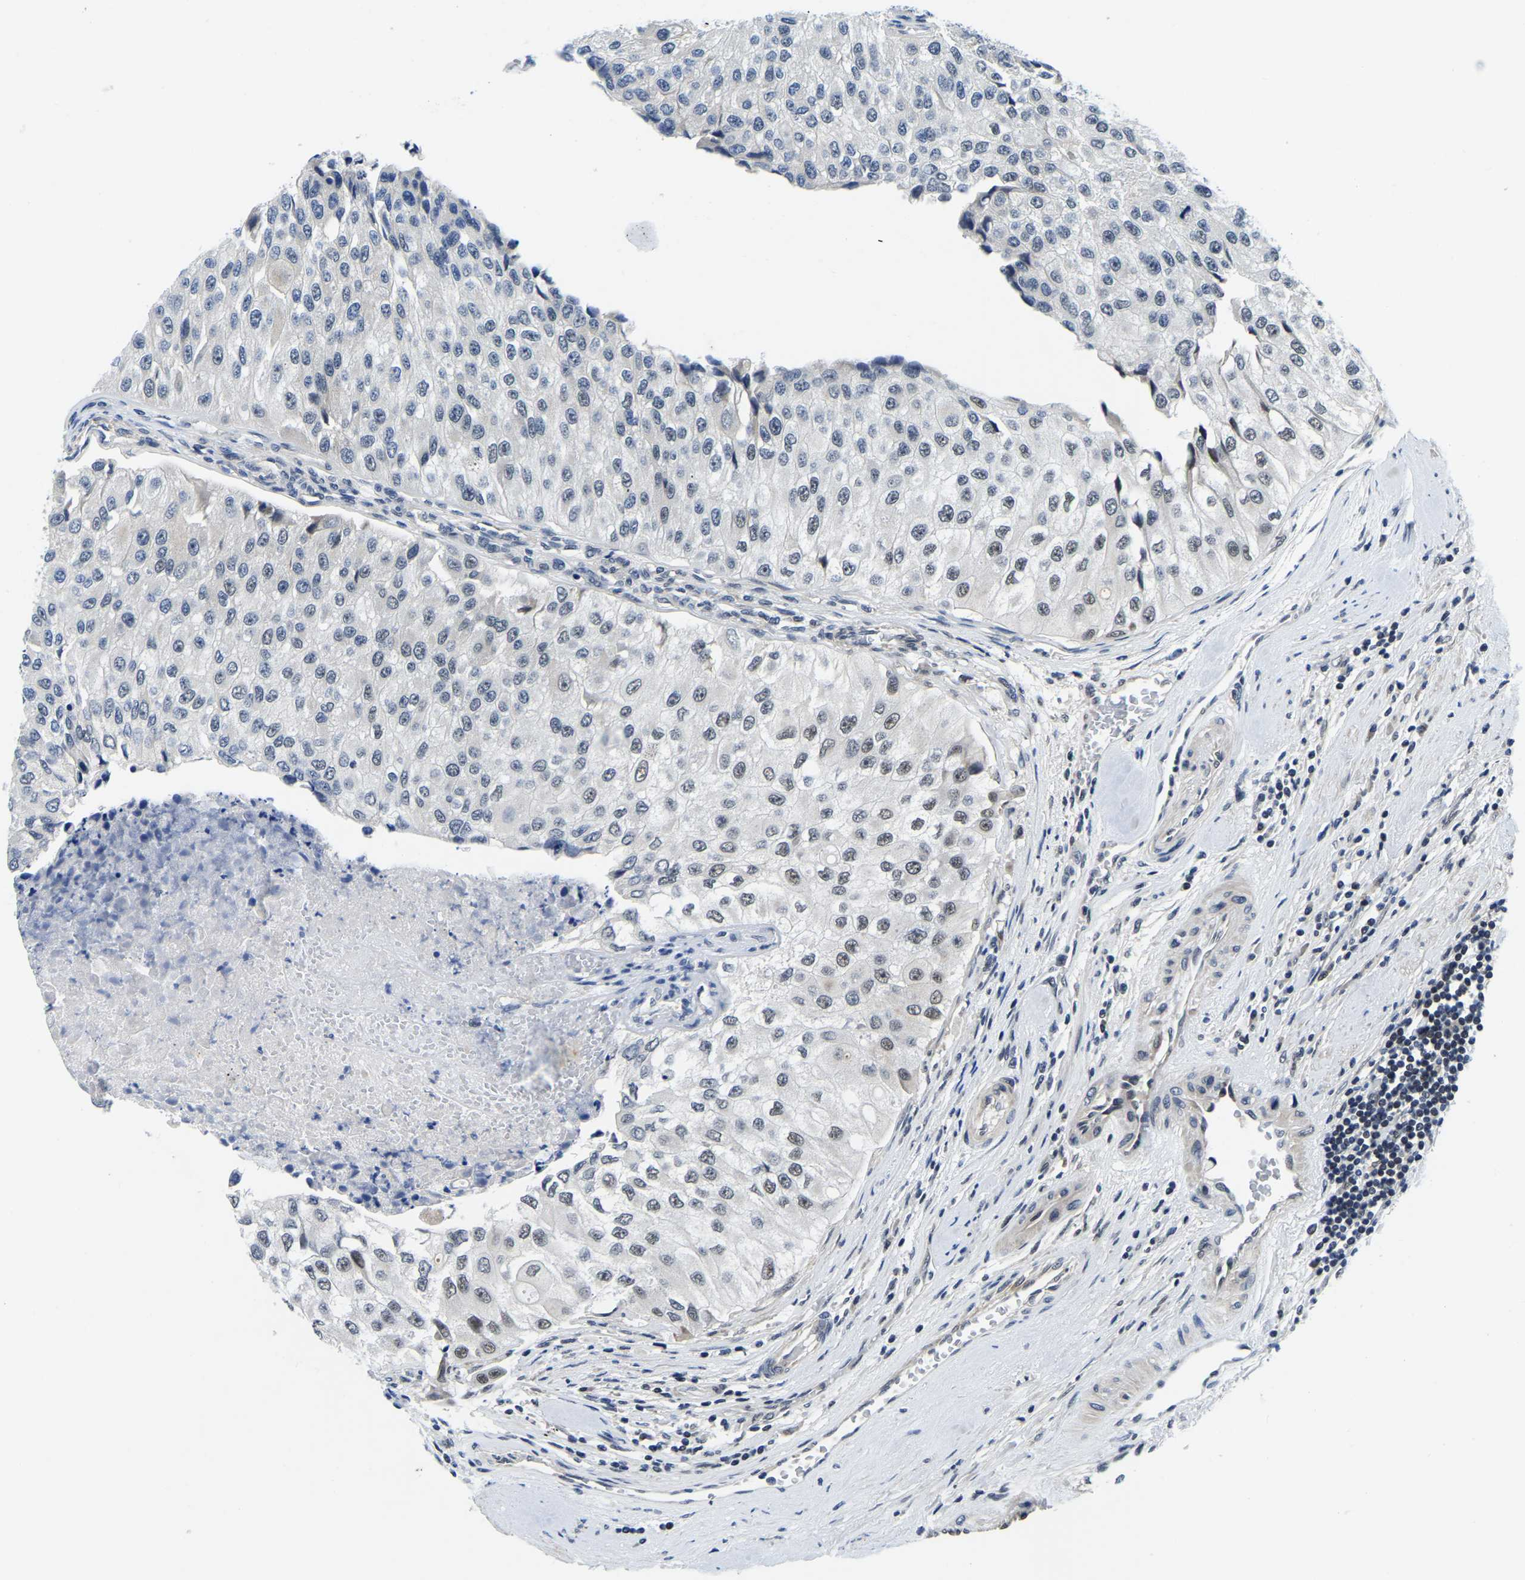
{"staining": {"intensity": "weak", "quantity": "<25%", "location": "nuclear"}, "tissue": "urothelial cancer", "cell_type": "Tumor cells", "image_type": "cancer", "snomed": [{"axis": "morphology", "description": "Urothelial carcinoma, High grade"}, {"axis": "topography", "description": "Kidney"}, {"axis": "topography", "description": "Urinary bladder"}], "caption": "Tumor cells show no significant staining in urothelial cancer.", "gene": "POLDIP3", "patient": {"sex": "male", "age": 77}}